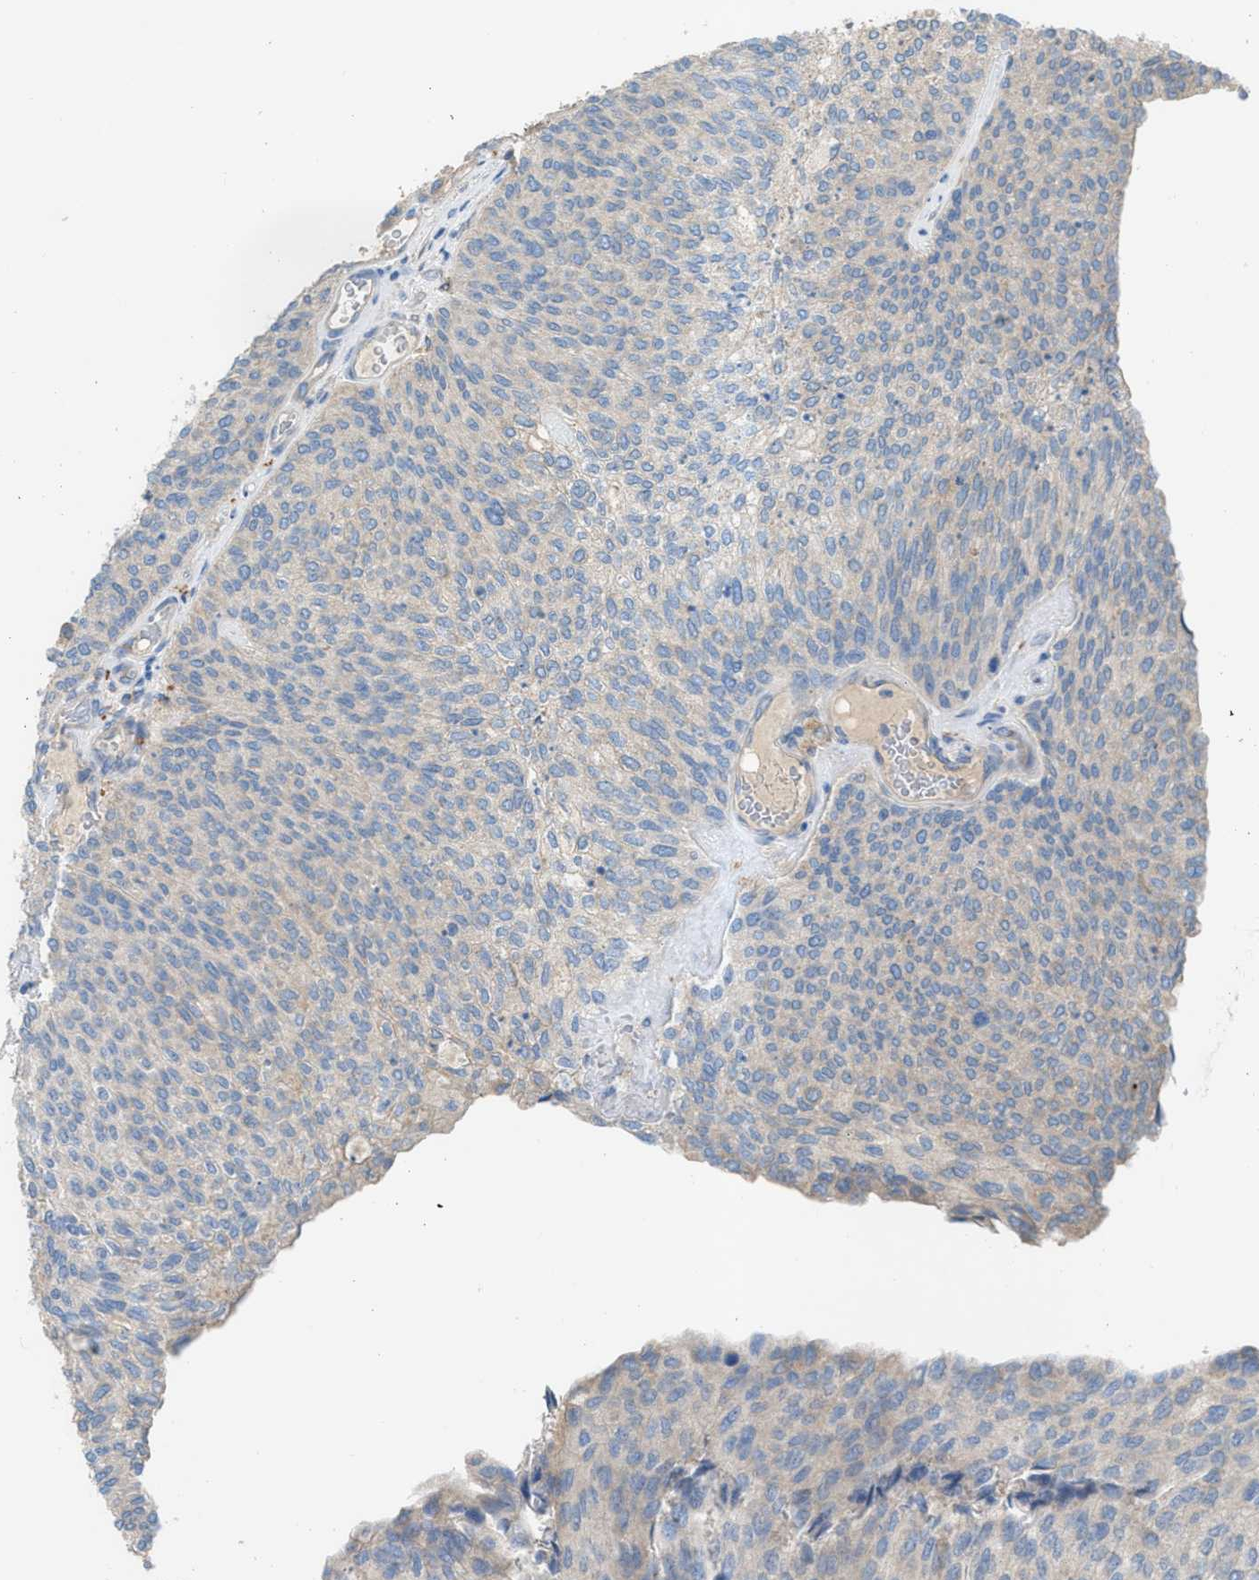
{"staining": {"intensity": "negative", "quantity": "none", "location": "none"}, "tissue": "urothelial cancer", "cell_type": "Tumor cells", "image_type": "cancer", "snomed": [{"axis": "morphology", "description": "Urothelial carcinoma, Low grade"}, {"axis": "topography", "description": "Urinary bladder"}], "caption": "Human urothelial cancer stained for a protein using immunohistochemistry (IHC) displays no expression in tumor cells.", "gene": "AOAH", "patient": {"sex": "female", "age": 79}}